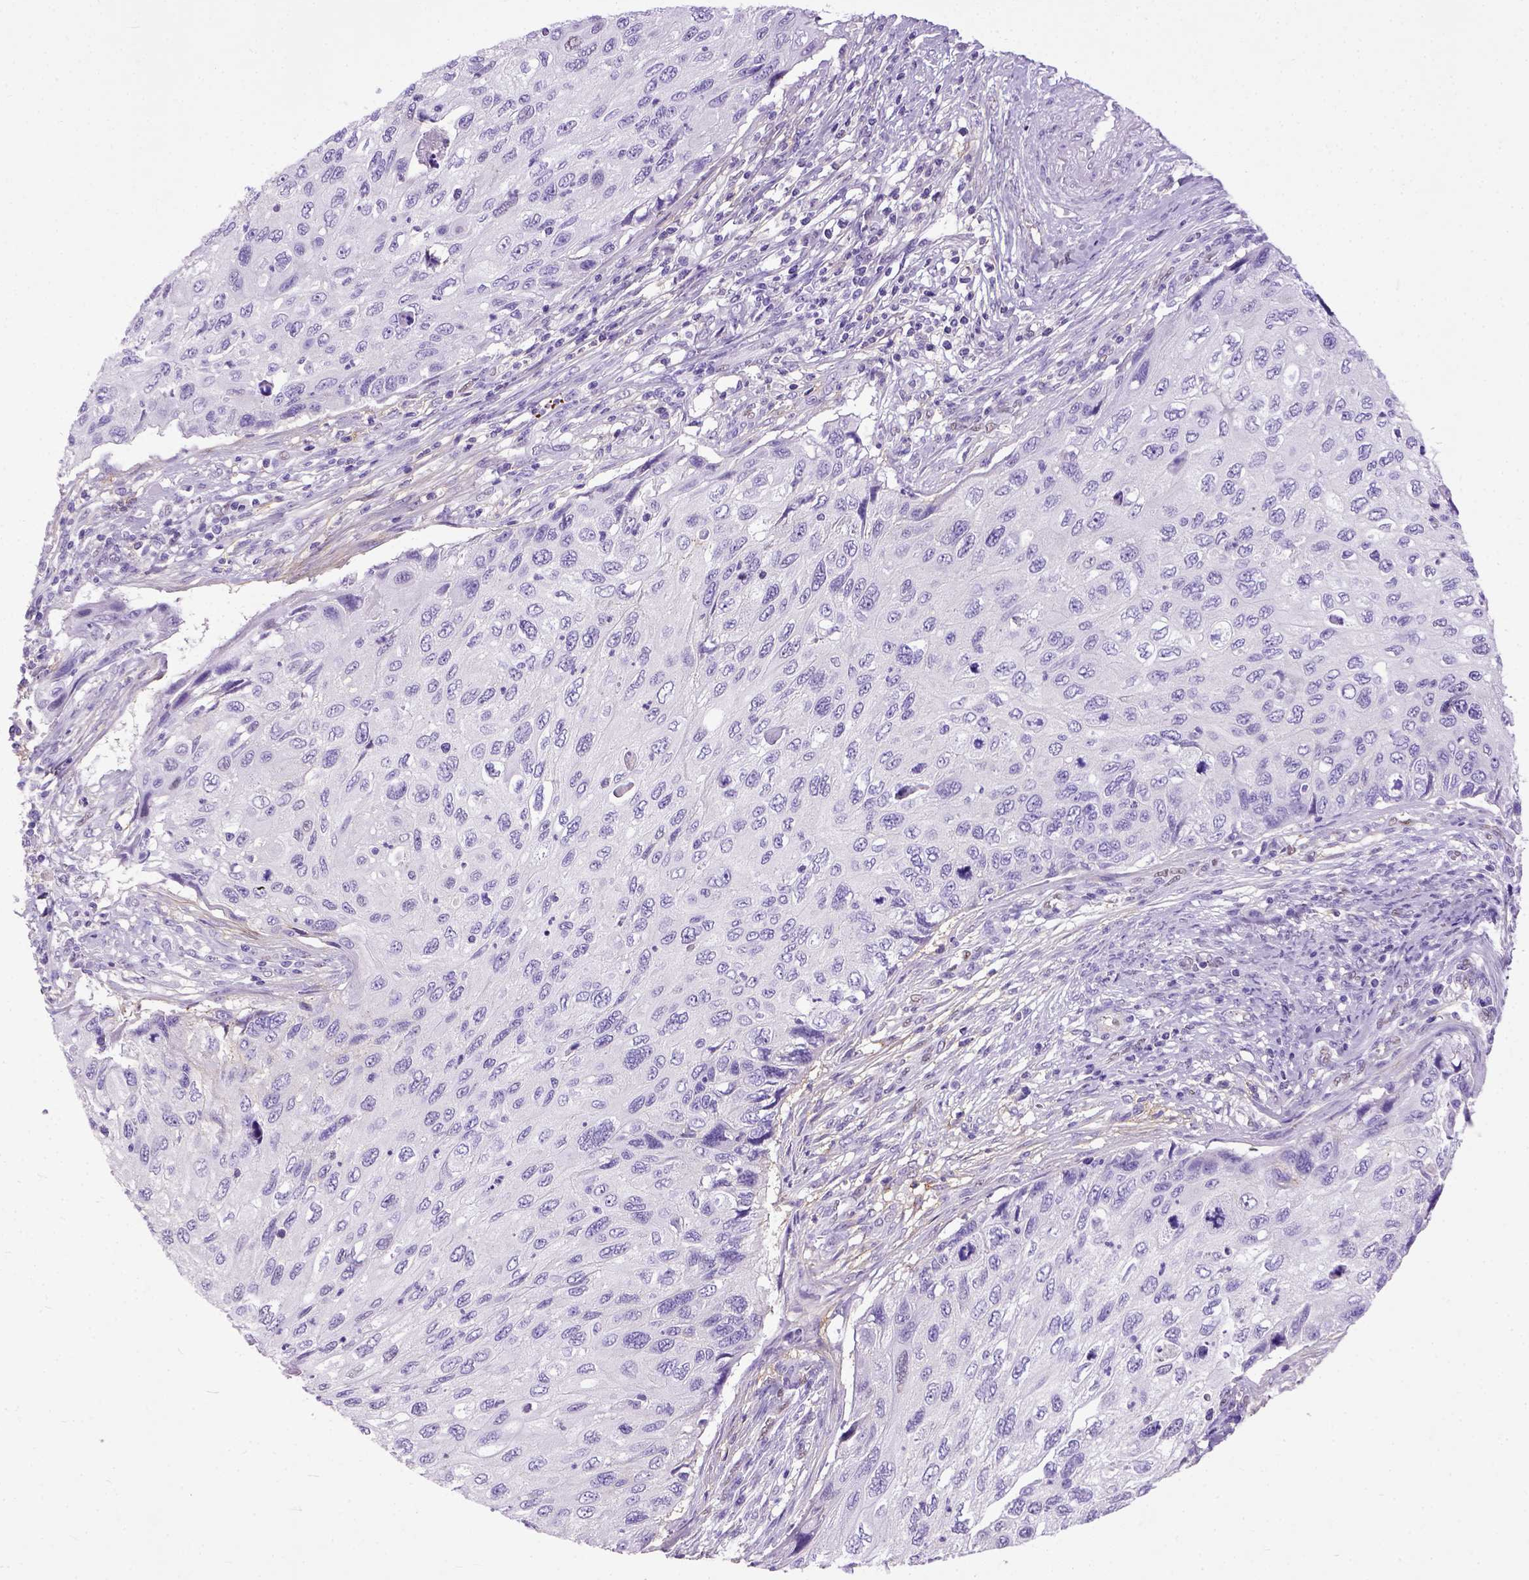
{"staining": {"intensity": "negative", "quantity": "none", "location": "none"}, "tissue": "cervical cancer", "cell_type": "Tumor cells", "image_type": "cancer", "snomed": [{"axis": "morphology", "description": "Squamous cell carcinoma, NOS"}, {"axis": "topography", "description": "Cervix"}], "caption": "This is a photomicrograph of immunohistochemistry staining of cervical cancer (squamous cell carcinoma), which shows no positivity in tumor cells.", "gene": "ADAMTS8", "patient": {"sex": "female", "age": 70}}